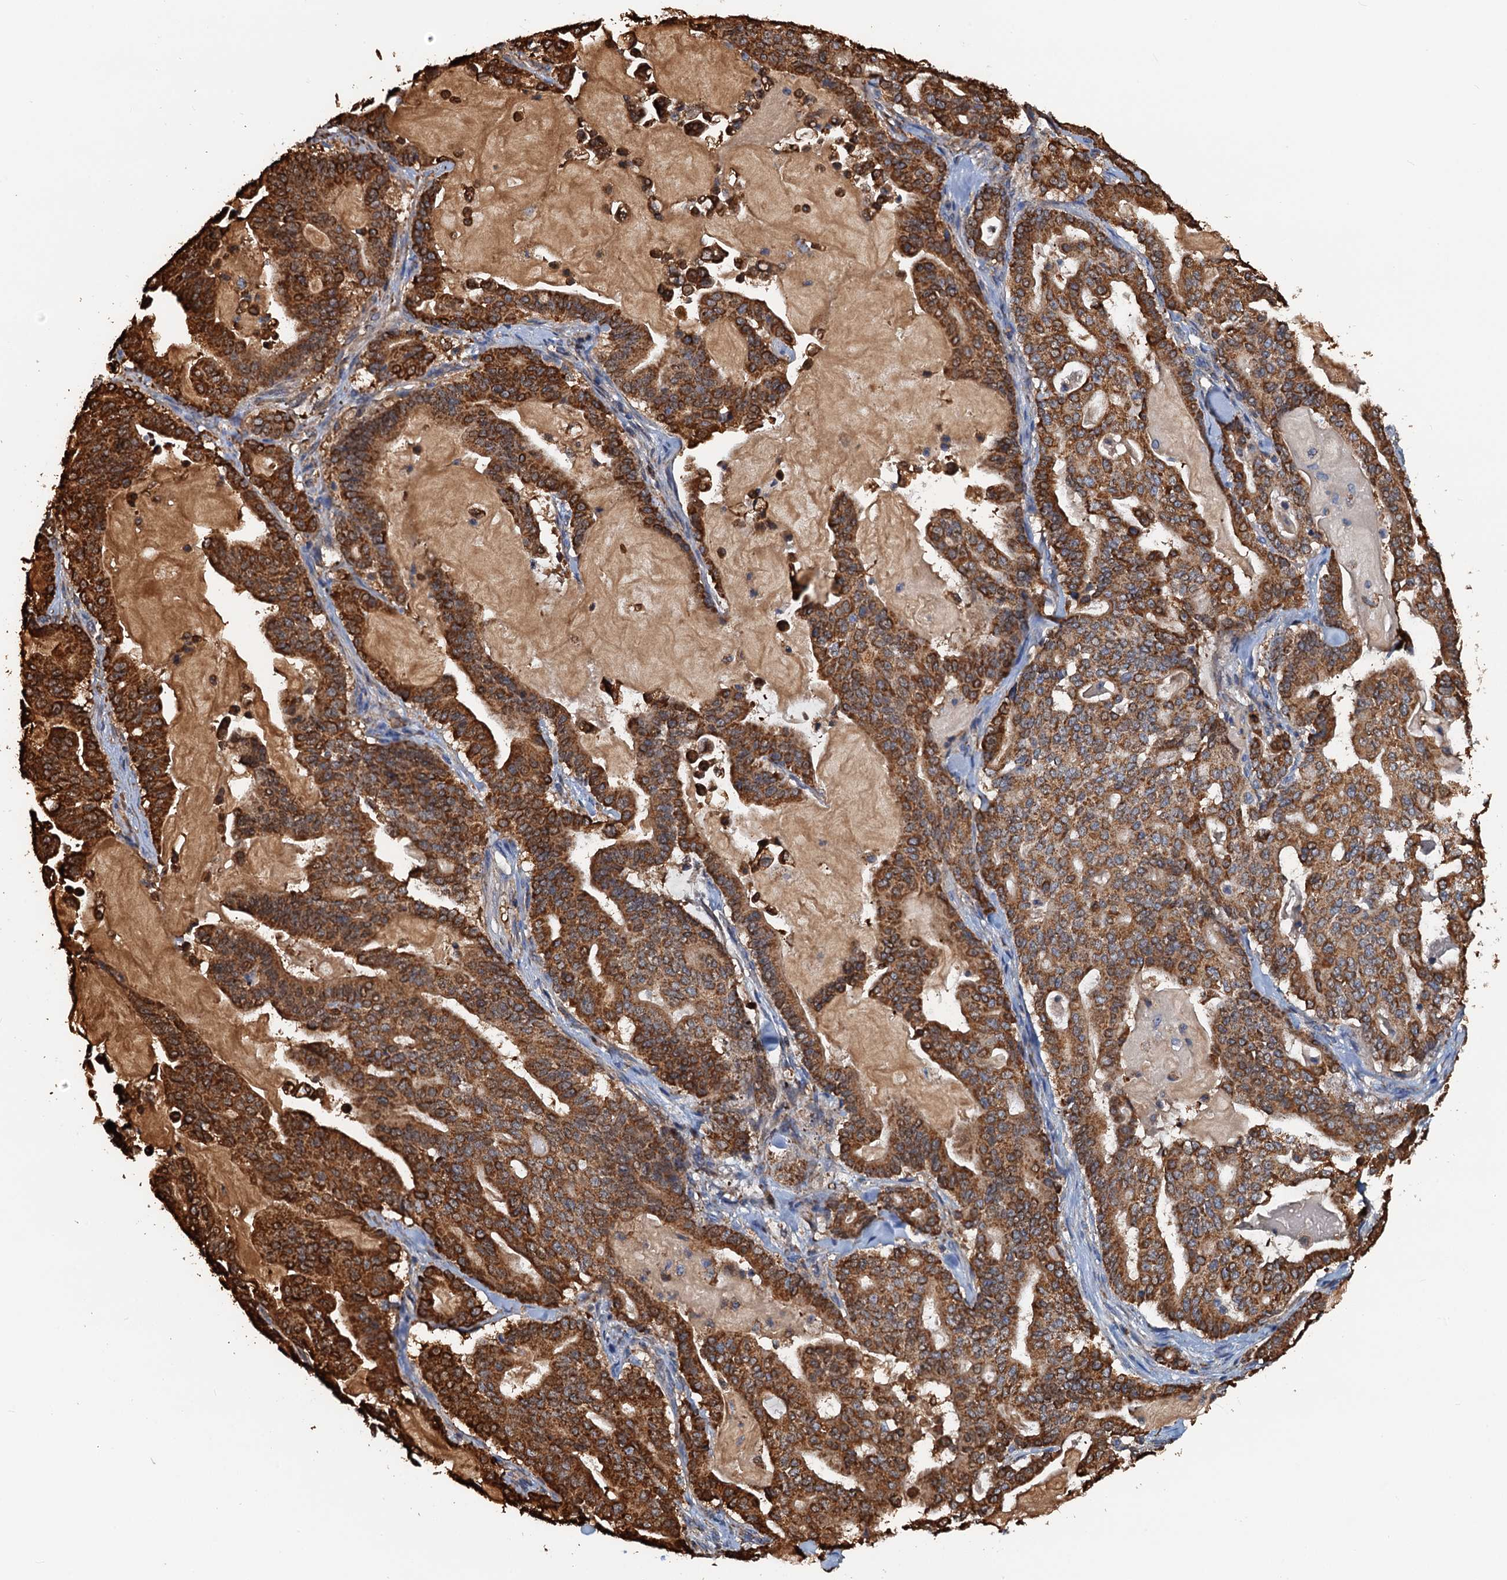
{"staining": {"intensity": "strong", "quantity": ">75%", "location": "cytoplasmic/membranous"}, "tissue": "pancreatic cancer", "cell_type": "Tumor cells", "image_type": "cancer", "snomed": [{"axis": "morphology", "description": "Adenocarcinoma, NOS"}, {"axis": "topography", "description": "Pancreas"}], "caption": "Human pancreatic cancer stained with a brown dye shows strong cytoplasmic/membranous positive positivity in about >75% of tumor cells.", "gene": "AAGAB", "patient": {"sex": "male", "age": 63}}